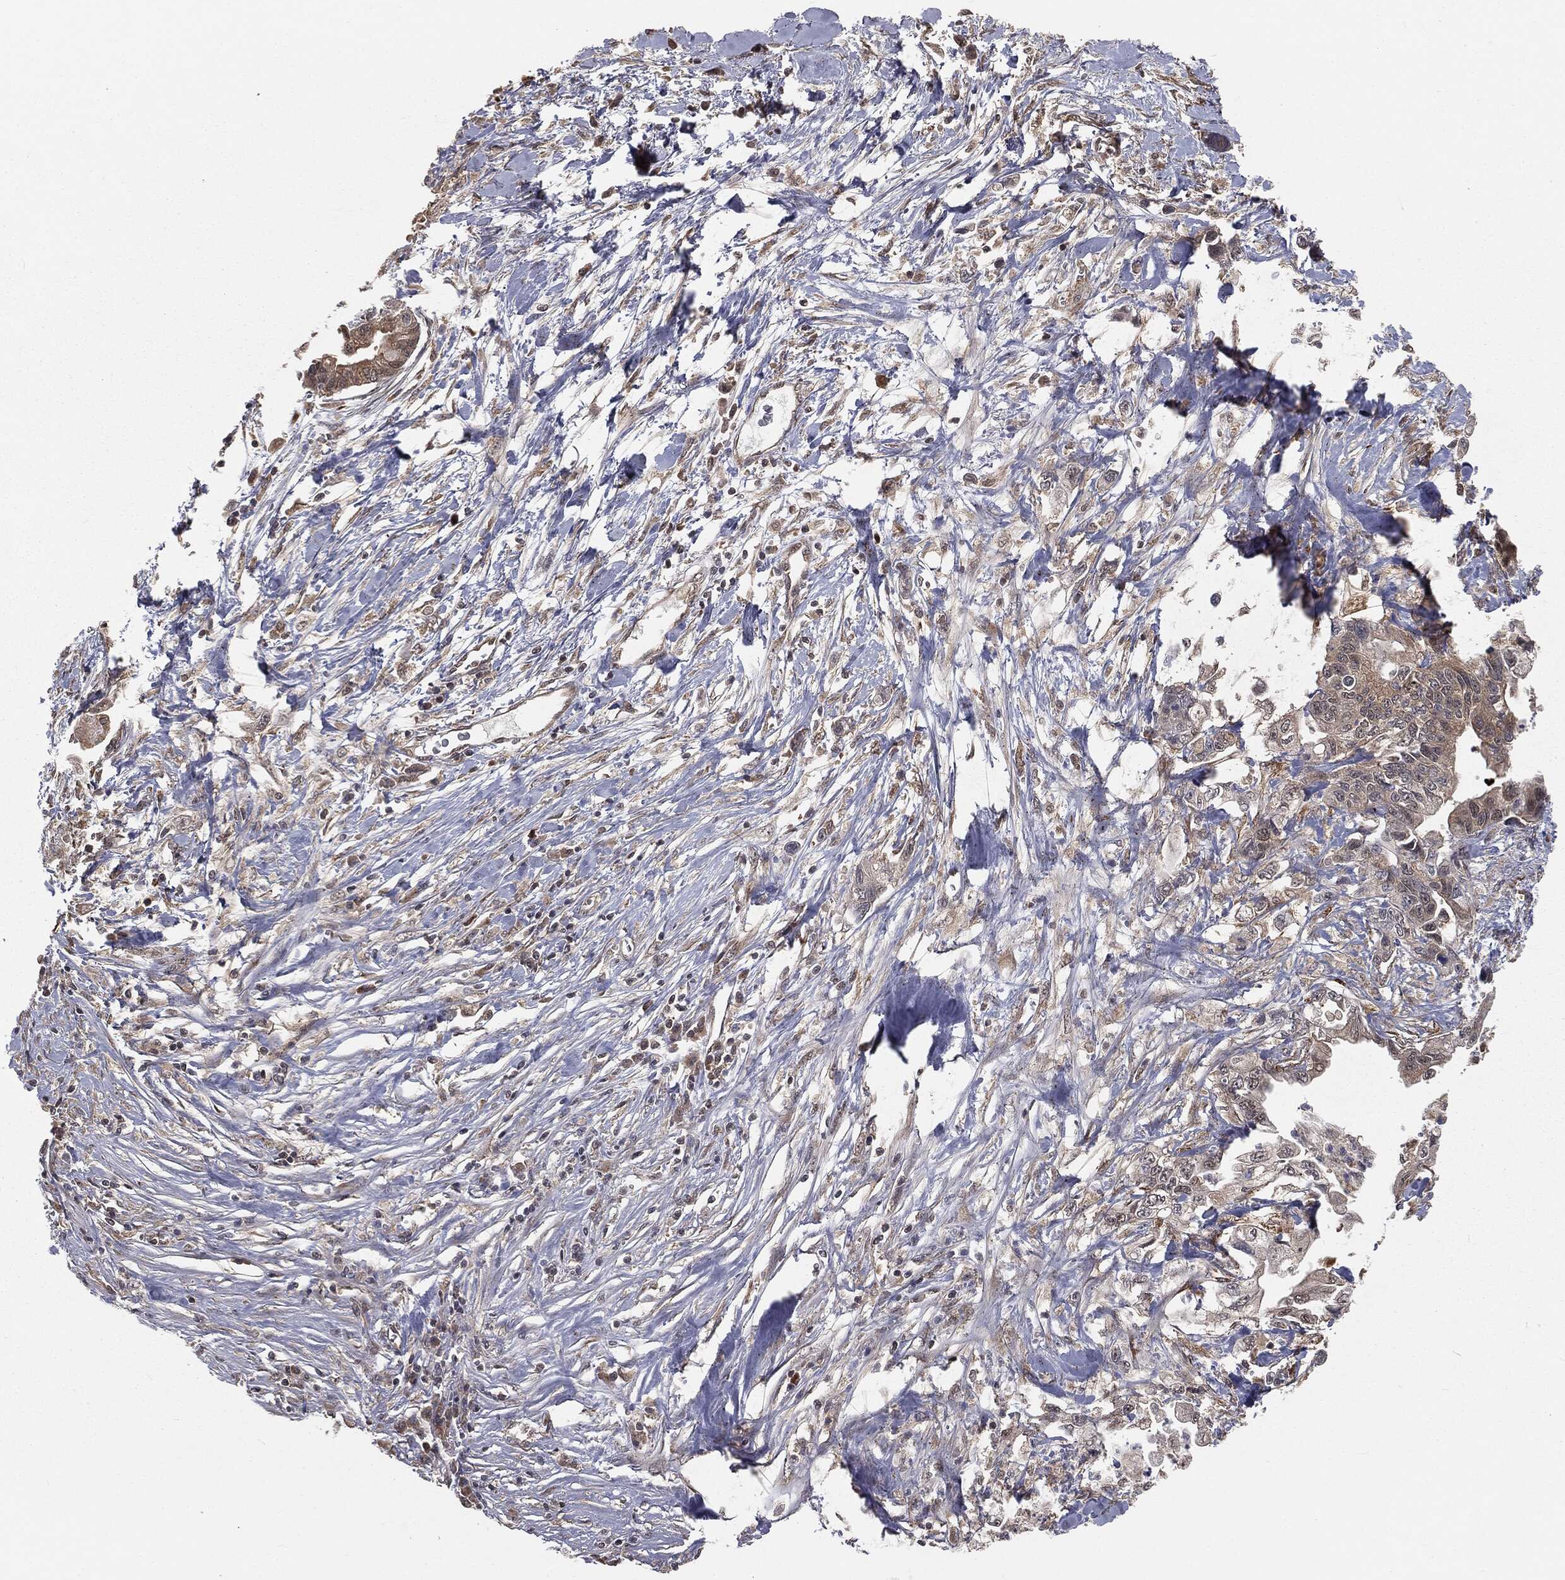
{"staining": {"intensity": "weak", "quantity": "25%-75%", "location": "cytoplasmic/membranous"}, "tissue": "pancreatic cancer", "cell_type": "Tumor cells", "image_type": "cancer", "snomed": [{"axis": "morphology", "description": "Adenocarcinoma, NOS"}, {"axis": "topography", "description": "Pancreas"}], "caption": "The immunohistochemical stain shows weak cytoplasmic/membranous staining in tumor cells of pancreatic cancer tissue.", "gene": "FBXO7", "patient": {"sex": "male", "age": 61}}